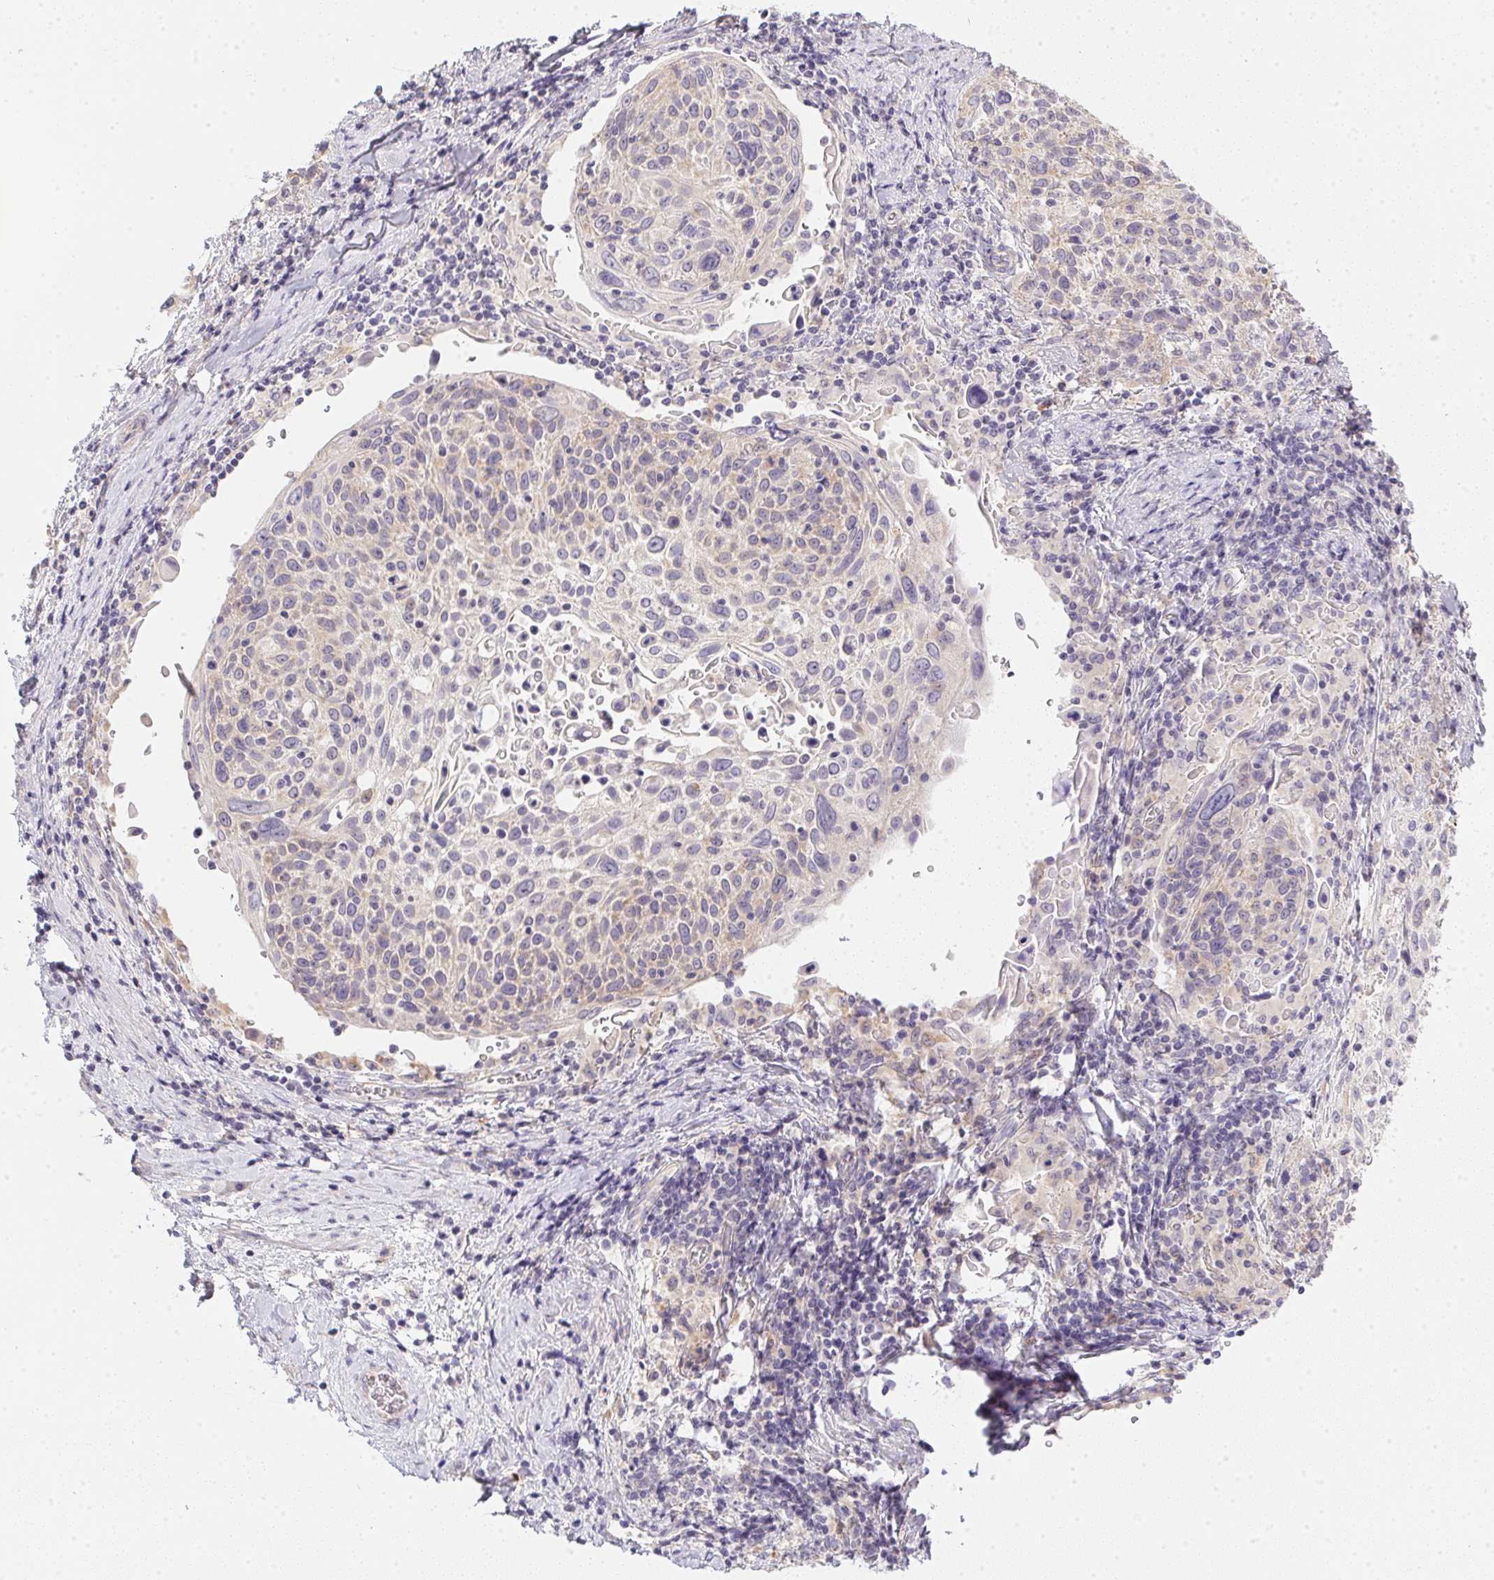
{"staining": {"intensity": "weak", "quantity": "<25%", "location": "cytoplasmic/membranous"}, "tissue": "cervical cancer", "cell_type": "Tumor cells", "image_type": "cancer", "snomed": [{"axis": "morphology", "description": "Squamous cell carcinoma, NOS"}, {"axis": "topography", "description": "Cervix"}], "caption": "Tumor cells are negative for brown protein staining in squamous cell carcinoma (cervical).", "gene": "SLC17A7", "patient": {"sex": "female", "age": 61}}